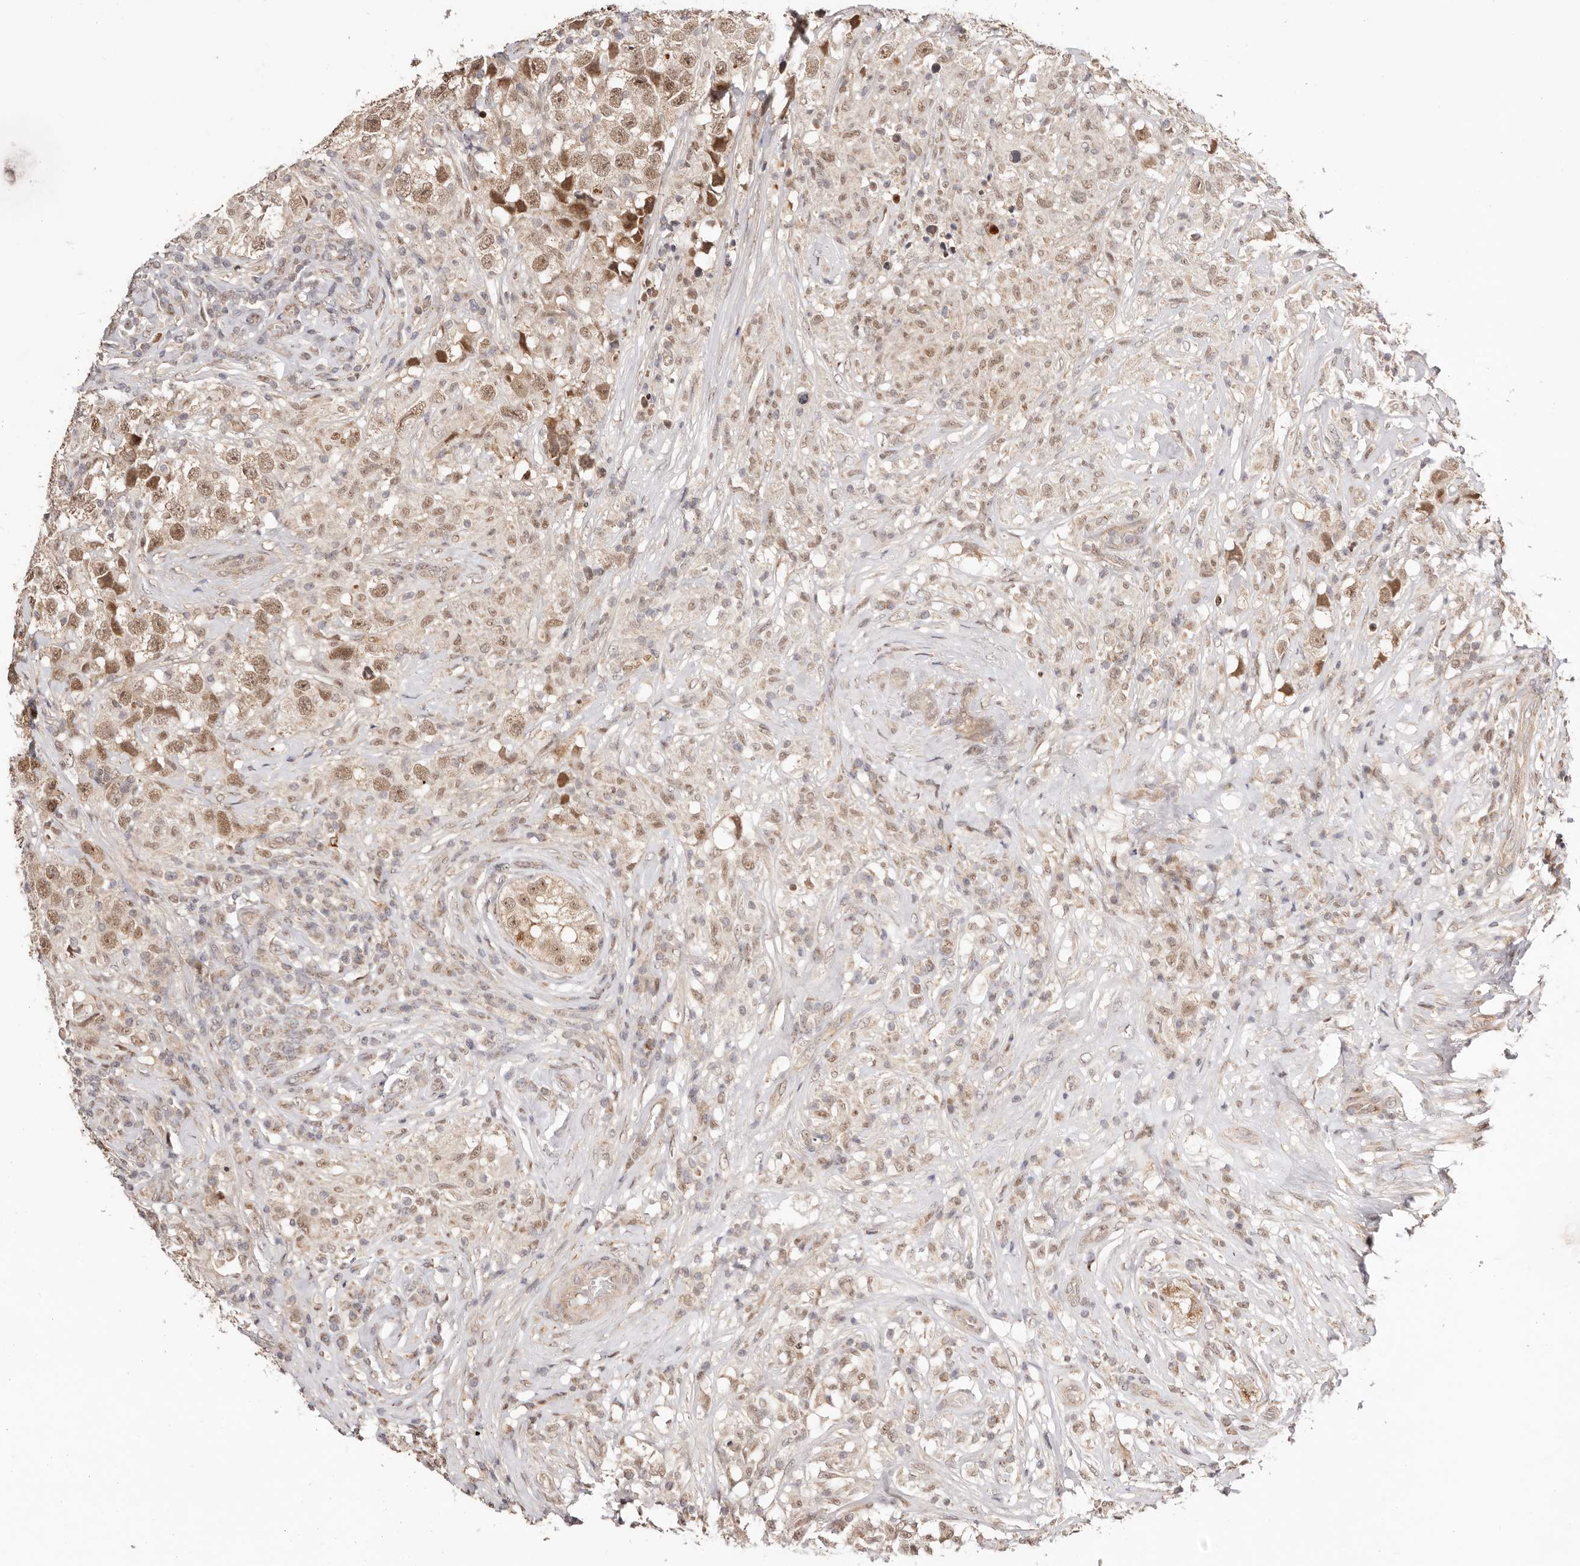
{"staining": {"intensity": "moderate", "quantity": ">75%", "location": "nuclear"}, "tissue": "testis cancer", "cell_type": "Tumor cells", "image_type": "cancer", "snomed": [{"axis": "morphology", "description": "Seminoma, NOS"}, {"axis": "topography", "description": "Testis"}], "caption": "Seminoma (testis) tissue demonstrates moderate nuclear staining in approximately >75% of tumor cells", "gene": "CTNNBL1", "patient": {"sex": "male", "age": 49}}